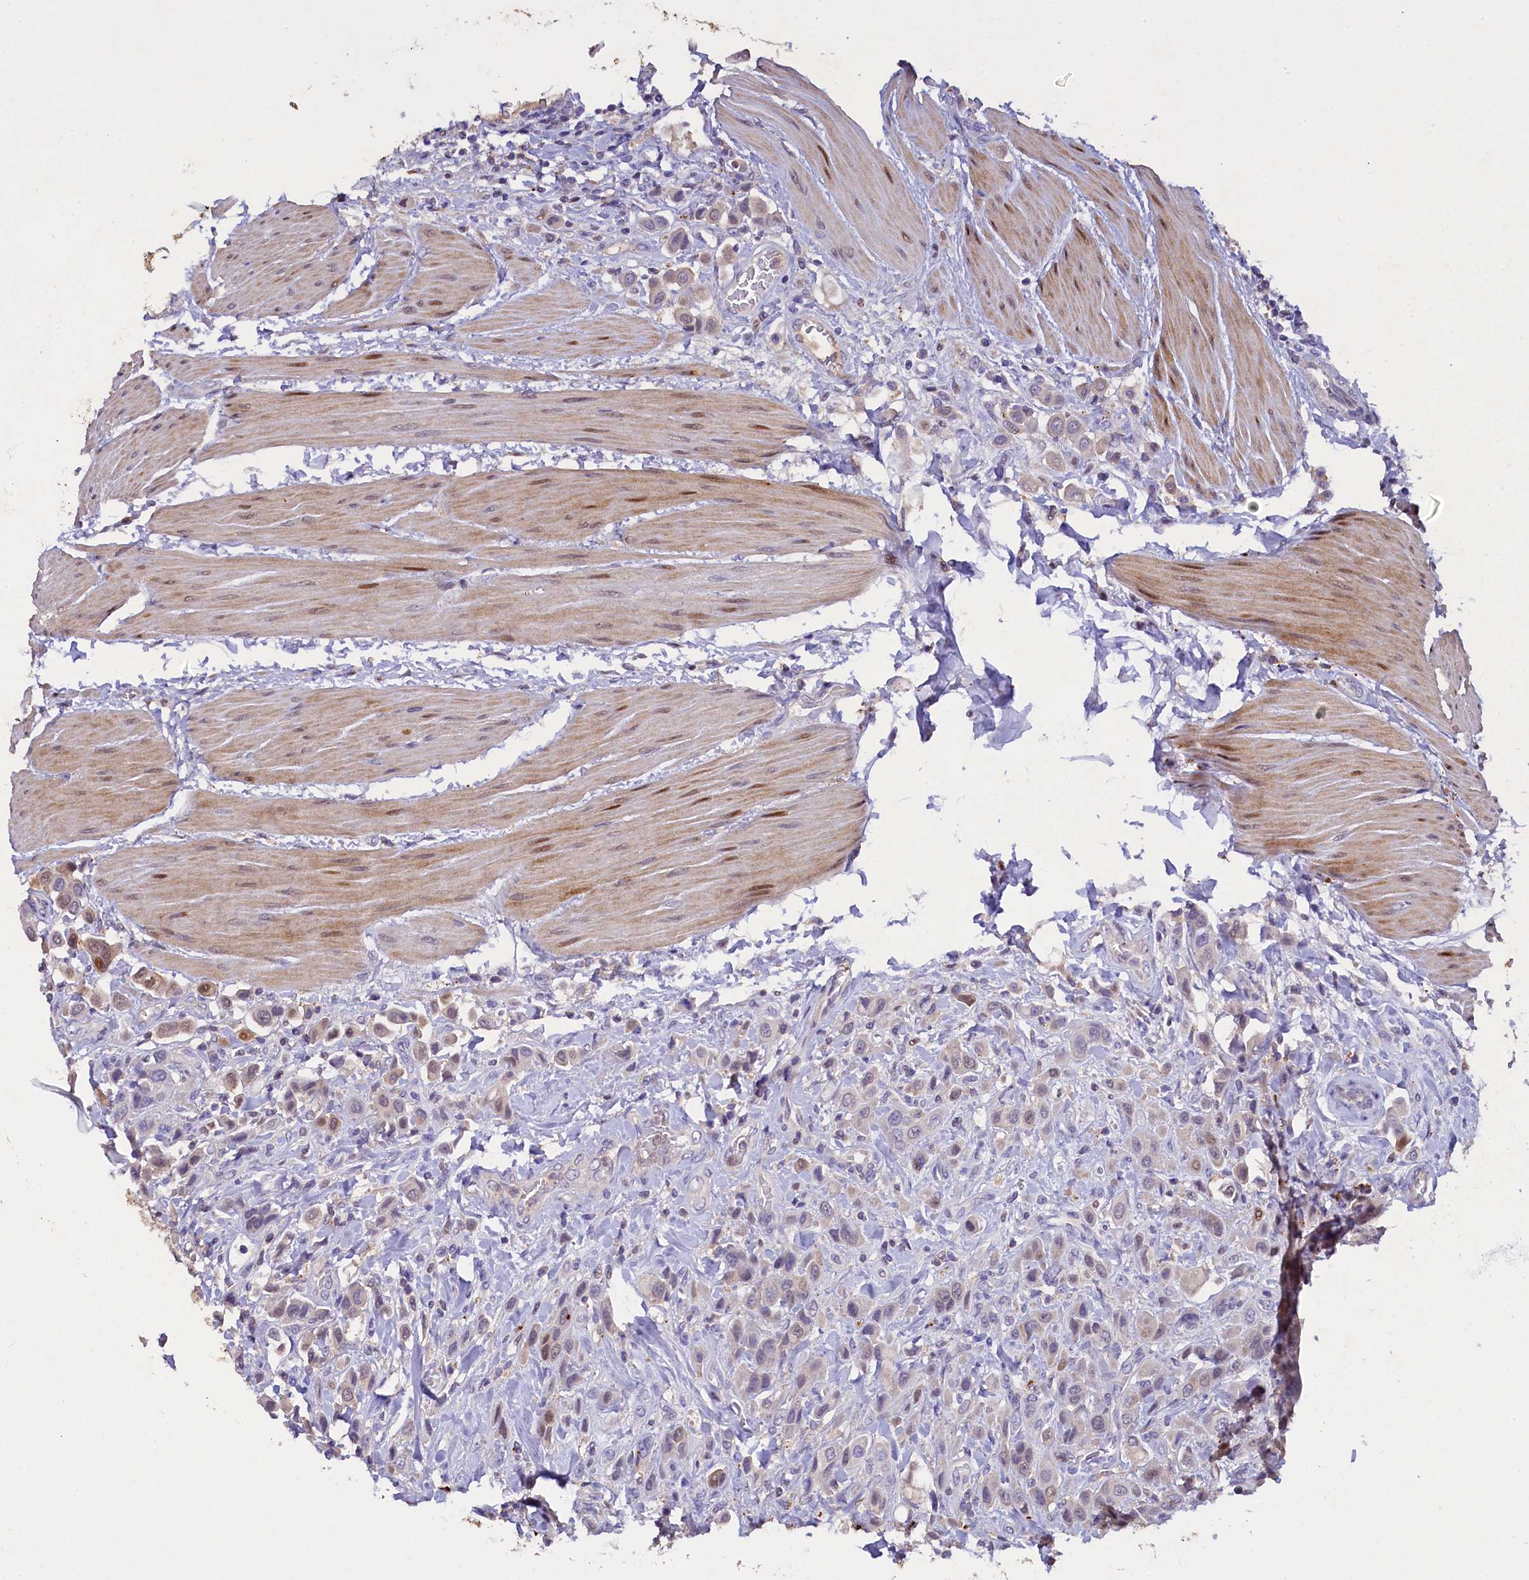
{"staining": {"intensity": "weak", "quantity": "<25%", "location": "nuclear"}, "tissue": "urothelial cancer", "cell_type": "Tumor cells", "image_type": "cancer", "snomed": [{"axis": "morphology", "description": "Urothelial carcinoma, High grade"}, {"axis": "topography", "description": "Urinary bladder"}], "caption": "High magnification brightfield microscopy of high-grade urothelial carcinoma stained with DAB (3,3'-diaminobenzidine) (brown) and counterstained with hematoxylin (blue): tumor cells show no significant positivity.", "gene": "TGDS", "patient": {"sex": "male", "age": 50}}